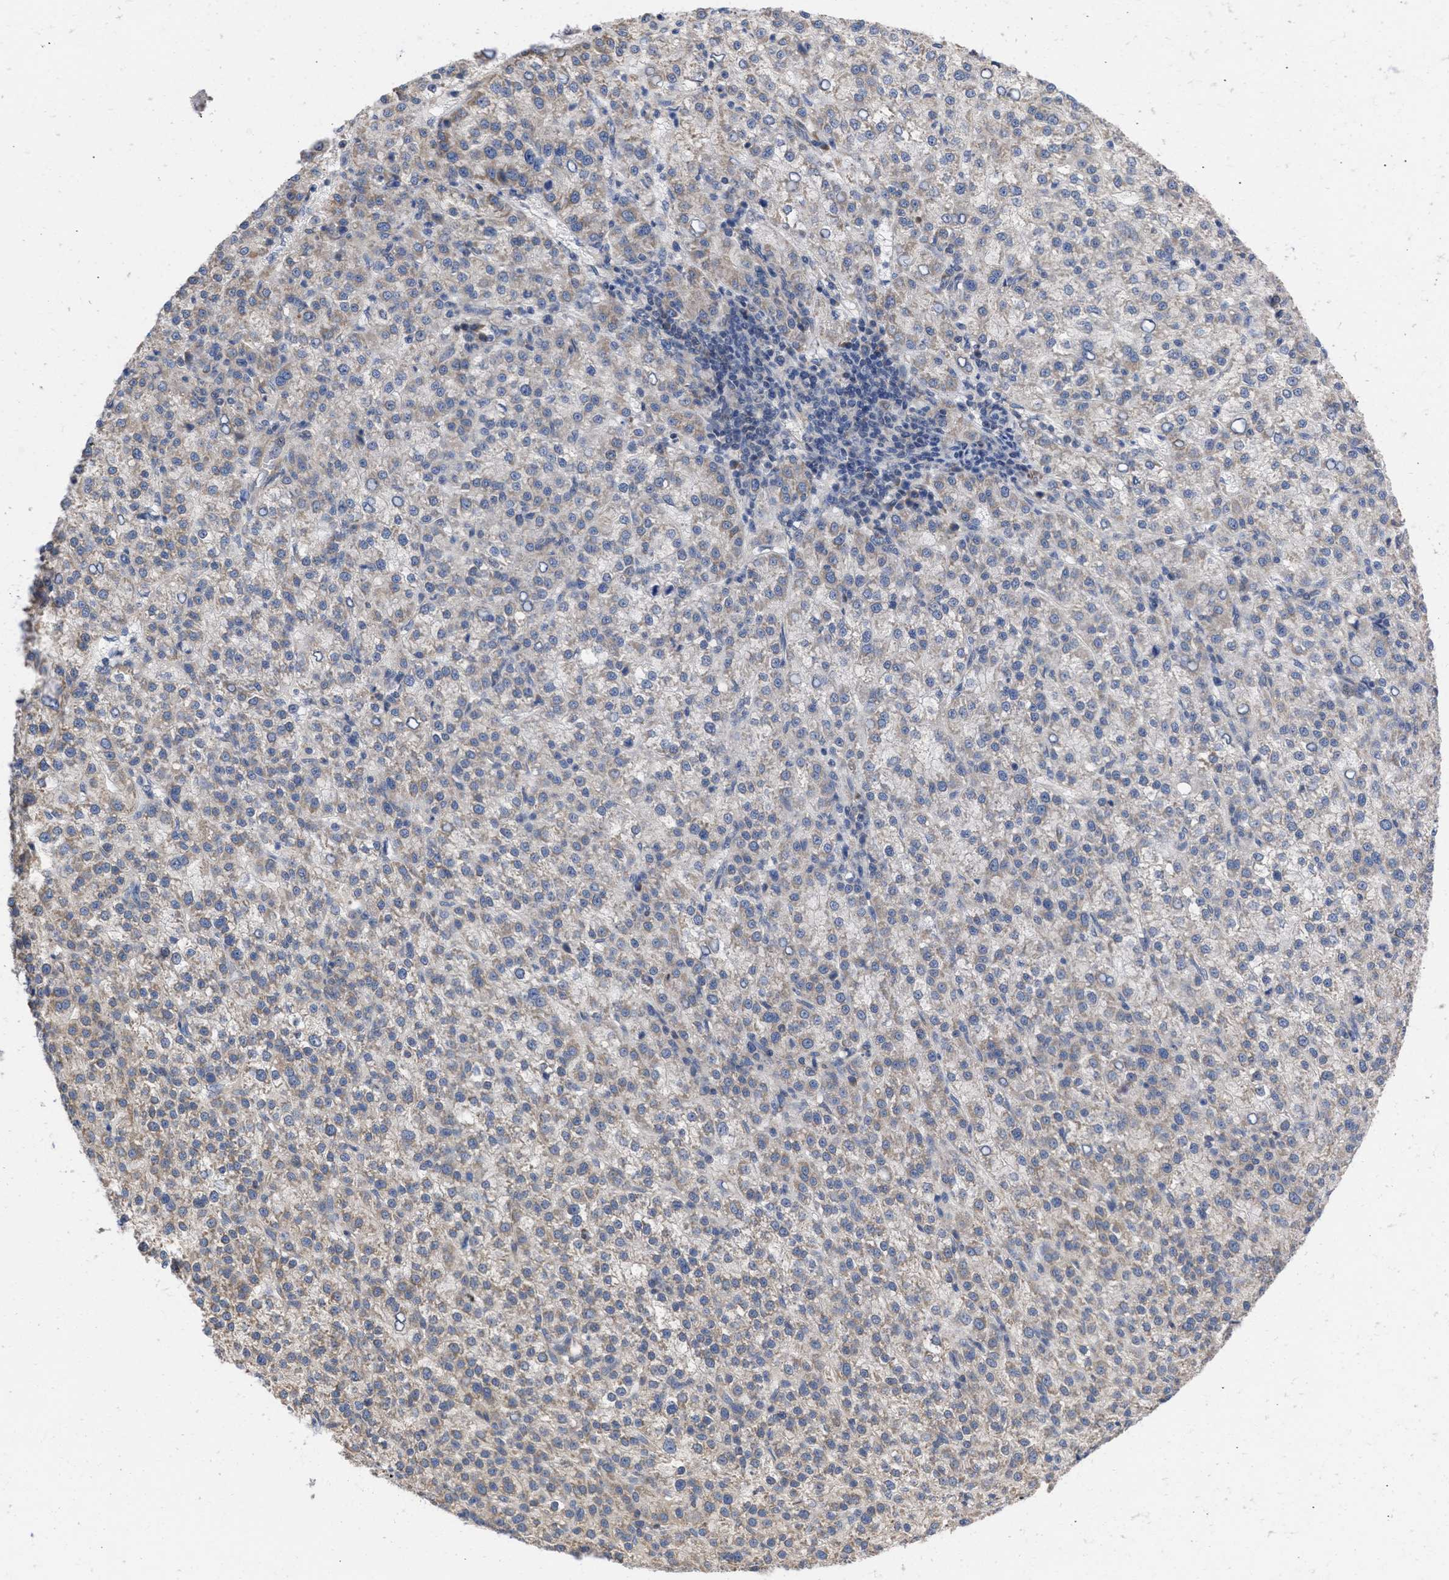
{"staining": {"intensity": "weak", "quantity": "25%-75%", "location": "cytoplasmic/membranous"}, "tissue": "liver cancer", "cell_type": "Tumor cells", "image_type": "cancer", "snomed": [{"axis": "morphology", "description": "Carcinoma, Hepatocellular, NOS"}, {"axis": "topography", "description": "Liver"}], "caption": "Protein expression analysis of hepatocellular carcinoma (liver) reveals weak cytoplasmic/membranous staining in about 25%-75% of tumor cells.", "gene": "MAP2K3", "patient": {"sex": "female", "age": 58}}